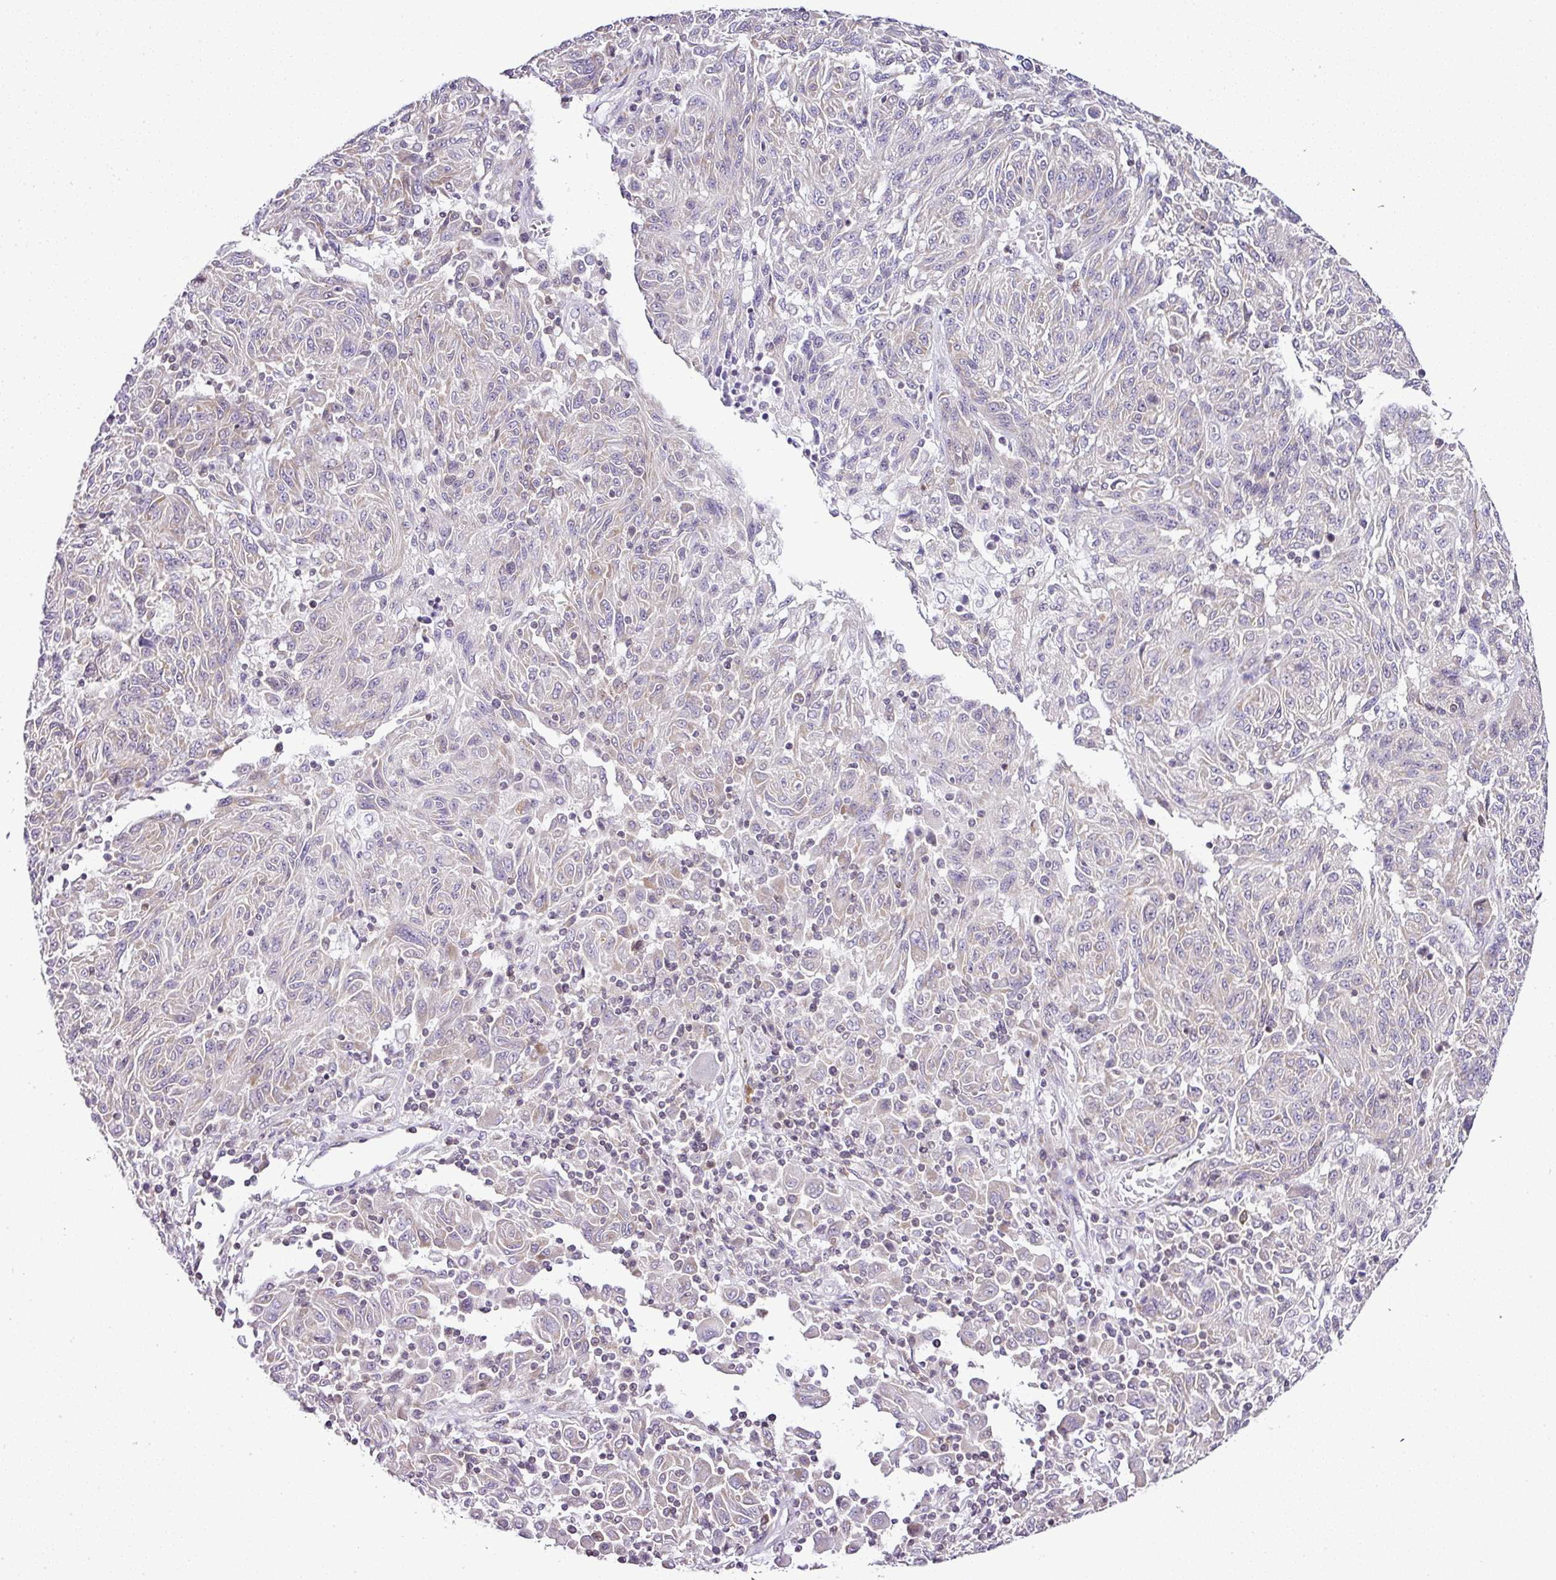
{"staining": {"intensity": "negative", "quantity": "none", "location": "none"}, "tissue": "melanoma", "cell_type": "Tumor cells", "image_type": "cancer", "snomed": [{"axis": "morphology", "description": "Malignant melanoma, NOS"}, {"axis": "topography", "description": "Skin"}], "caption": "High magnification brightfield microscopy of malignant melanoma stained with DAB (3,3'-diaminobenzidine) (brown) and counterstained with hematoxylin (blue): tumor cells show no significant expression.", "gene": "FAM32A", "patient": {"sex": "male", "age": 53}}